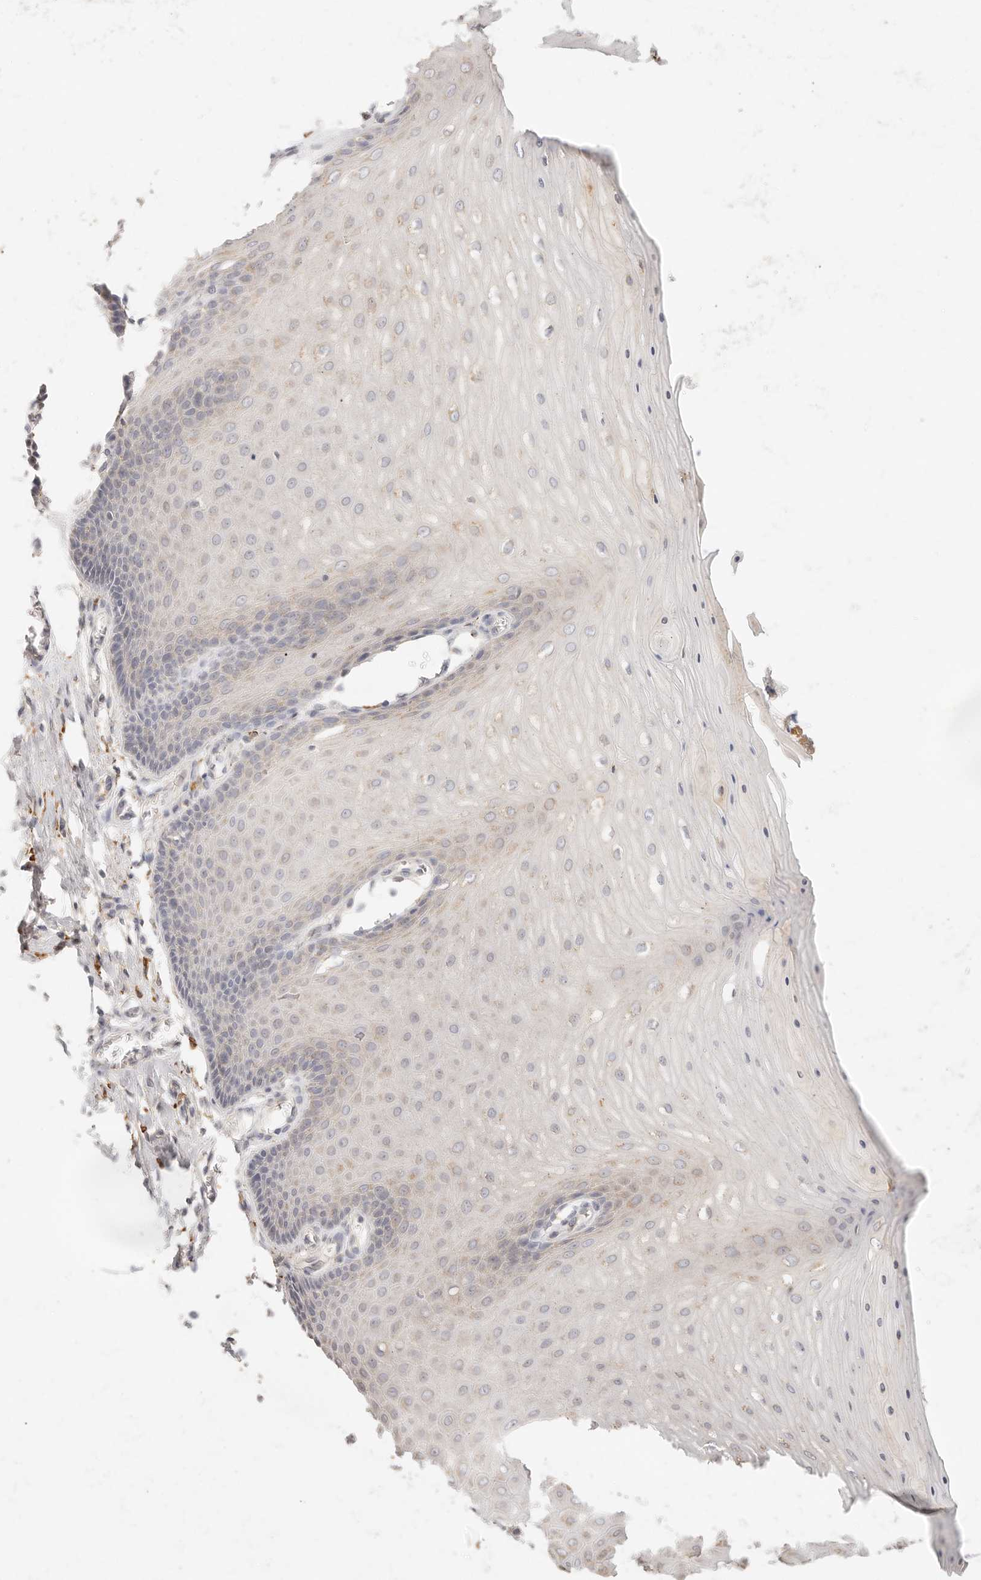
{"staining": {"intensity": "moderate", "quantity": "<25%", "location": "cytoplasmic/membranous"}, "tissue": "cervix", "cell_type": "Glandular cells", "image_type": "normal", "snomed": [{"axis": "morphology", "description": "Normal tissue, NOS"}, {"axis": "topography", "description": "Cervix"}], "caption": "Immunohistochemical staining of normal cervix shows moderate cytoplasmic/membranous protein staining in approximately <25% of glandular cells. Nuclei are stained in blue.", "gene": "HK2", "patient": {"sex": "female", "age": 55}}